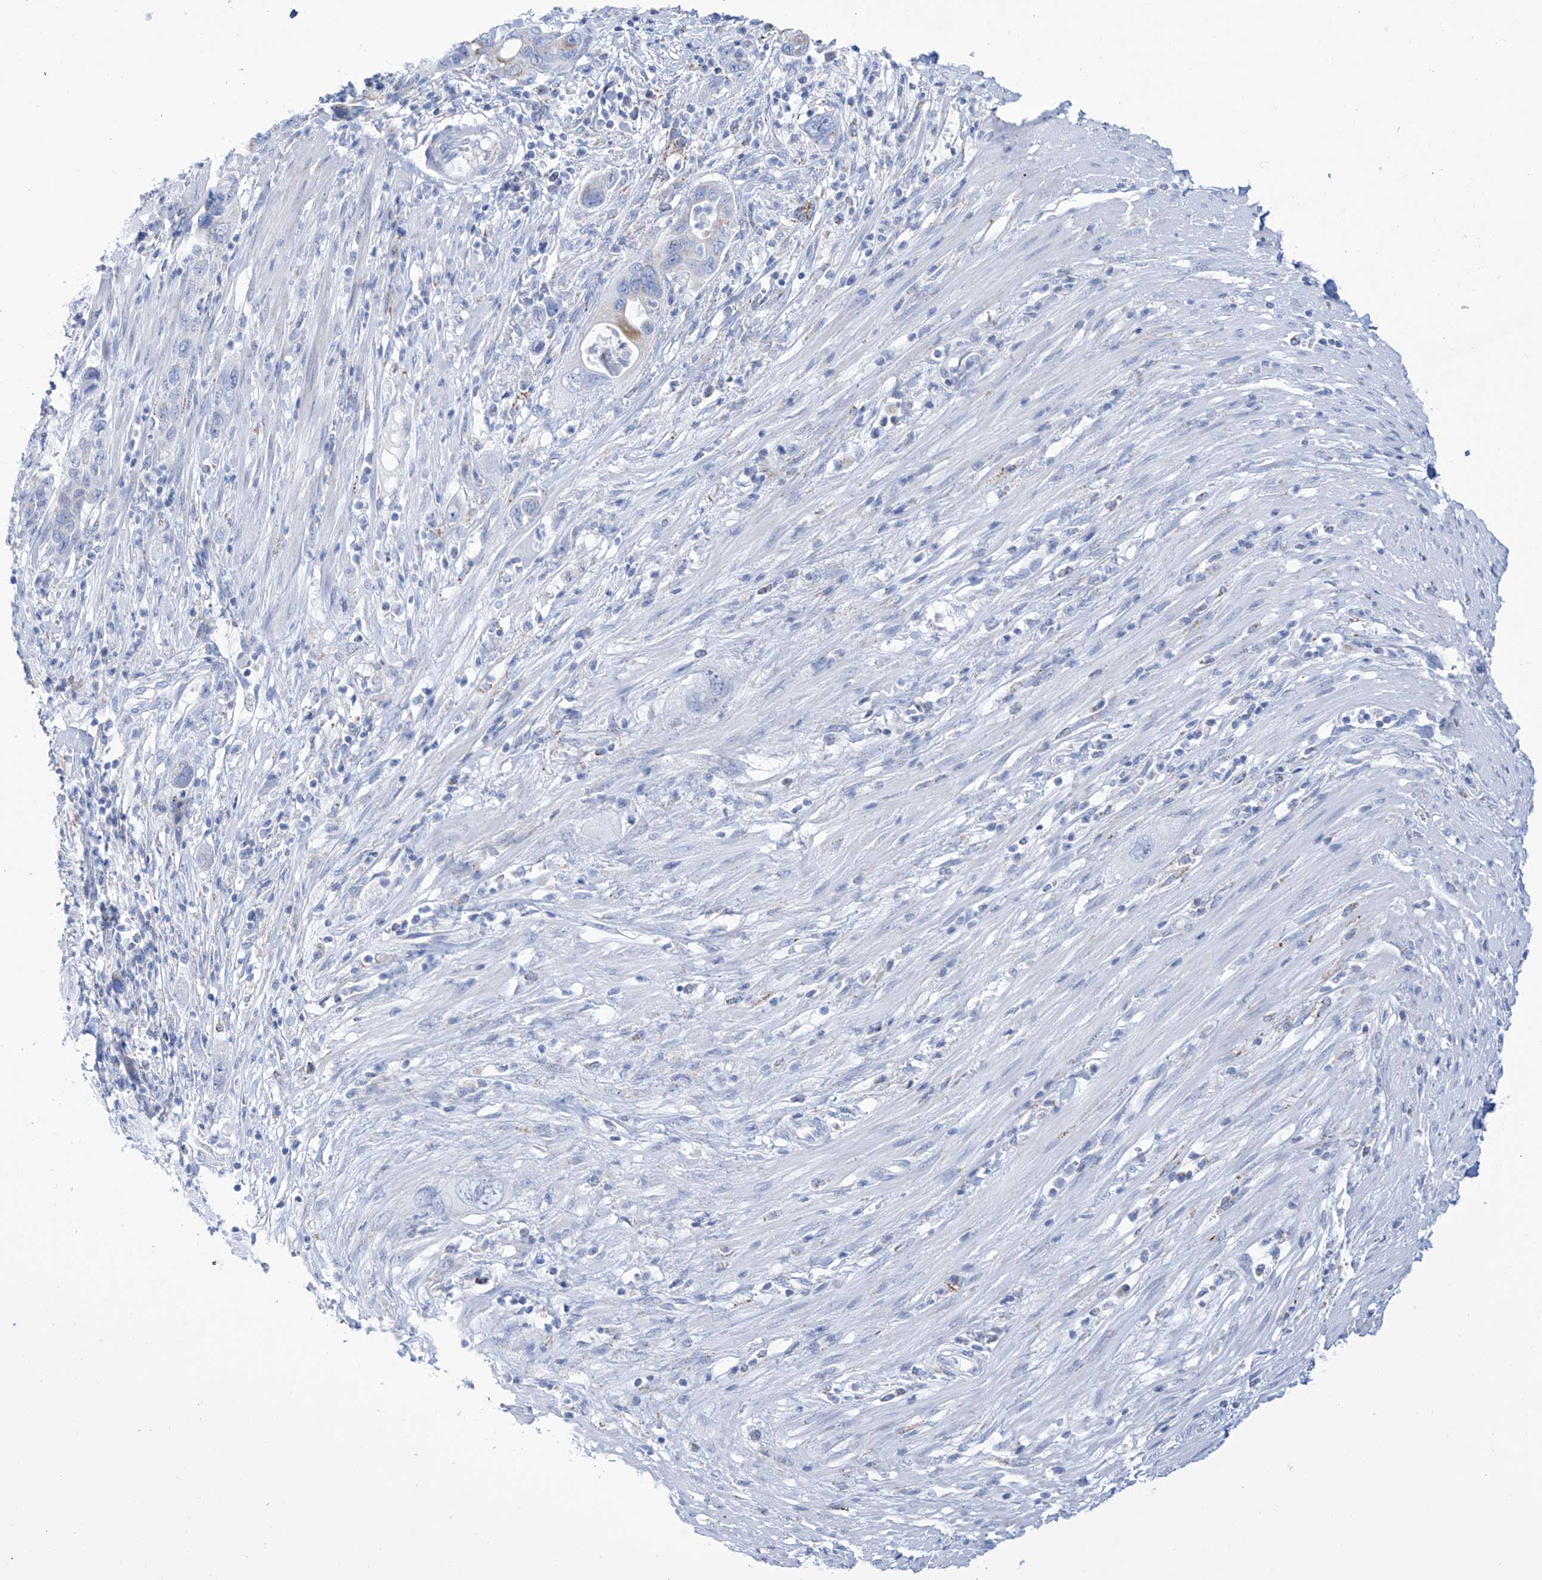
{"staining": {"intensity": "negative", "quantity": "none", "location": "none"}, "tissue": "pancreatic cancer", "cell_type": "Tumor cells", "image_type": "cancer", "snomed": [{"axis": "morphology", "description": "Adenocarcinoma, NOS"}, {"axis": "topography", "description": "Pancreas"}], "caption": "Immunohistochemistry (IHC) of human pancreatic cancer (adenocarcinoma) displays no positivity in tumor cells.", "gene": "ALDH6A1", "patient": {"sex": "female", "age": 71}}